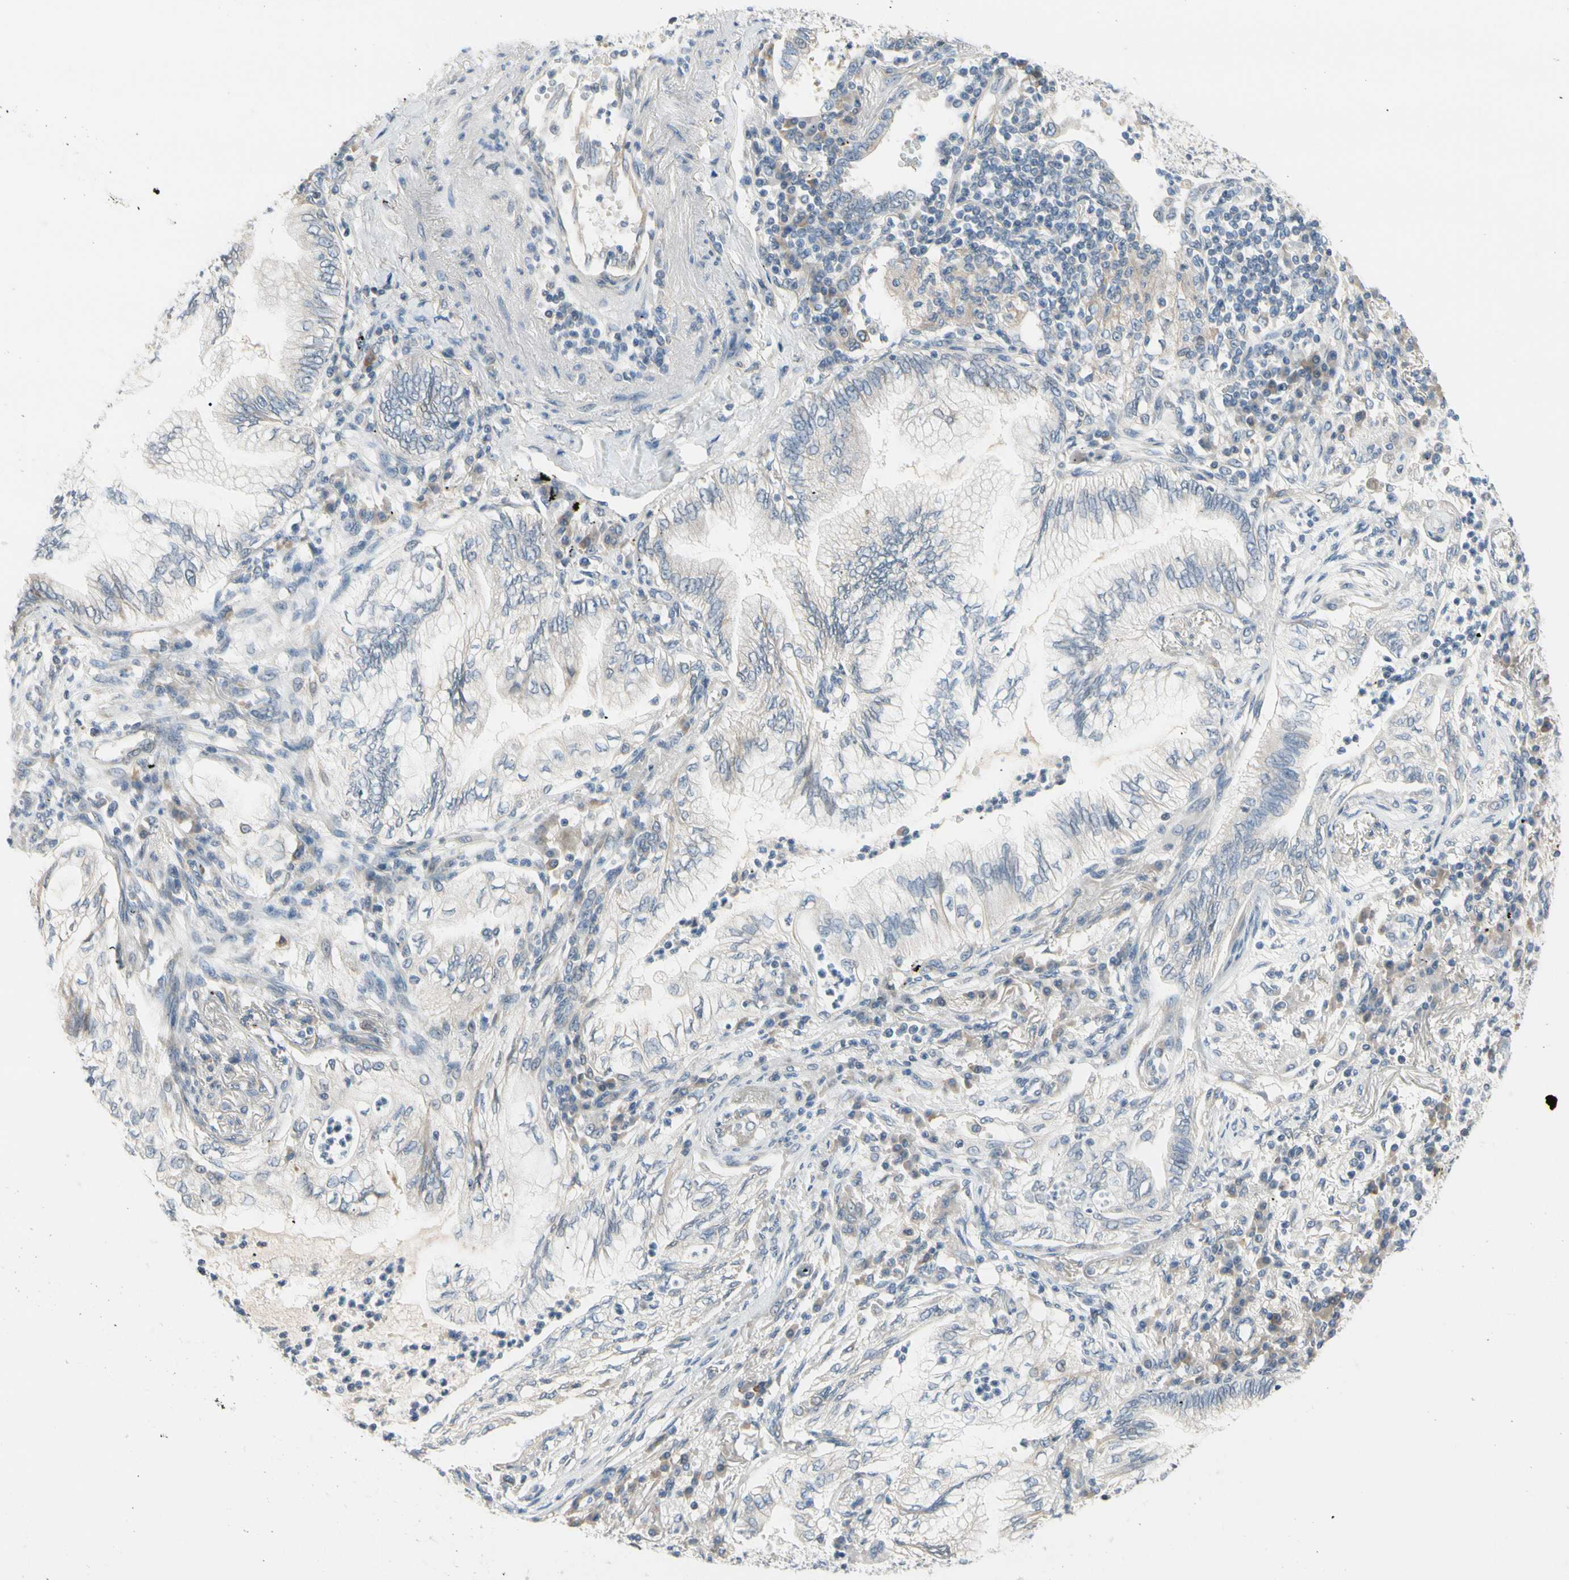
{"staining": {"intensity": "negative", "quantity": "none", "location": "none"}, "tissue": "lung cancer", "cell_type": "Tumor cells", "image_type": "cancer", "snomed": [{"axis": "morphology", "description": "Normal tissue, NOS"}, {"axis": "morphology", "description": "Adenocarcinoma, NOS"}, {"axis": "topography", "description": "Bronchus"}, {"axis": "topography", "description": "Lung"}], "caption": "IHC of lung cancer demonstrates no positivity in tumor cells. (Immunohistochemistry, brightfield microscopy, high magnification).", "gene": "PIP5K1B", "patient": {"sex": "female", "age": 70}}